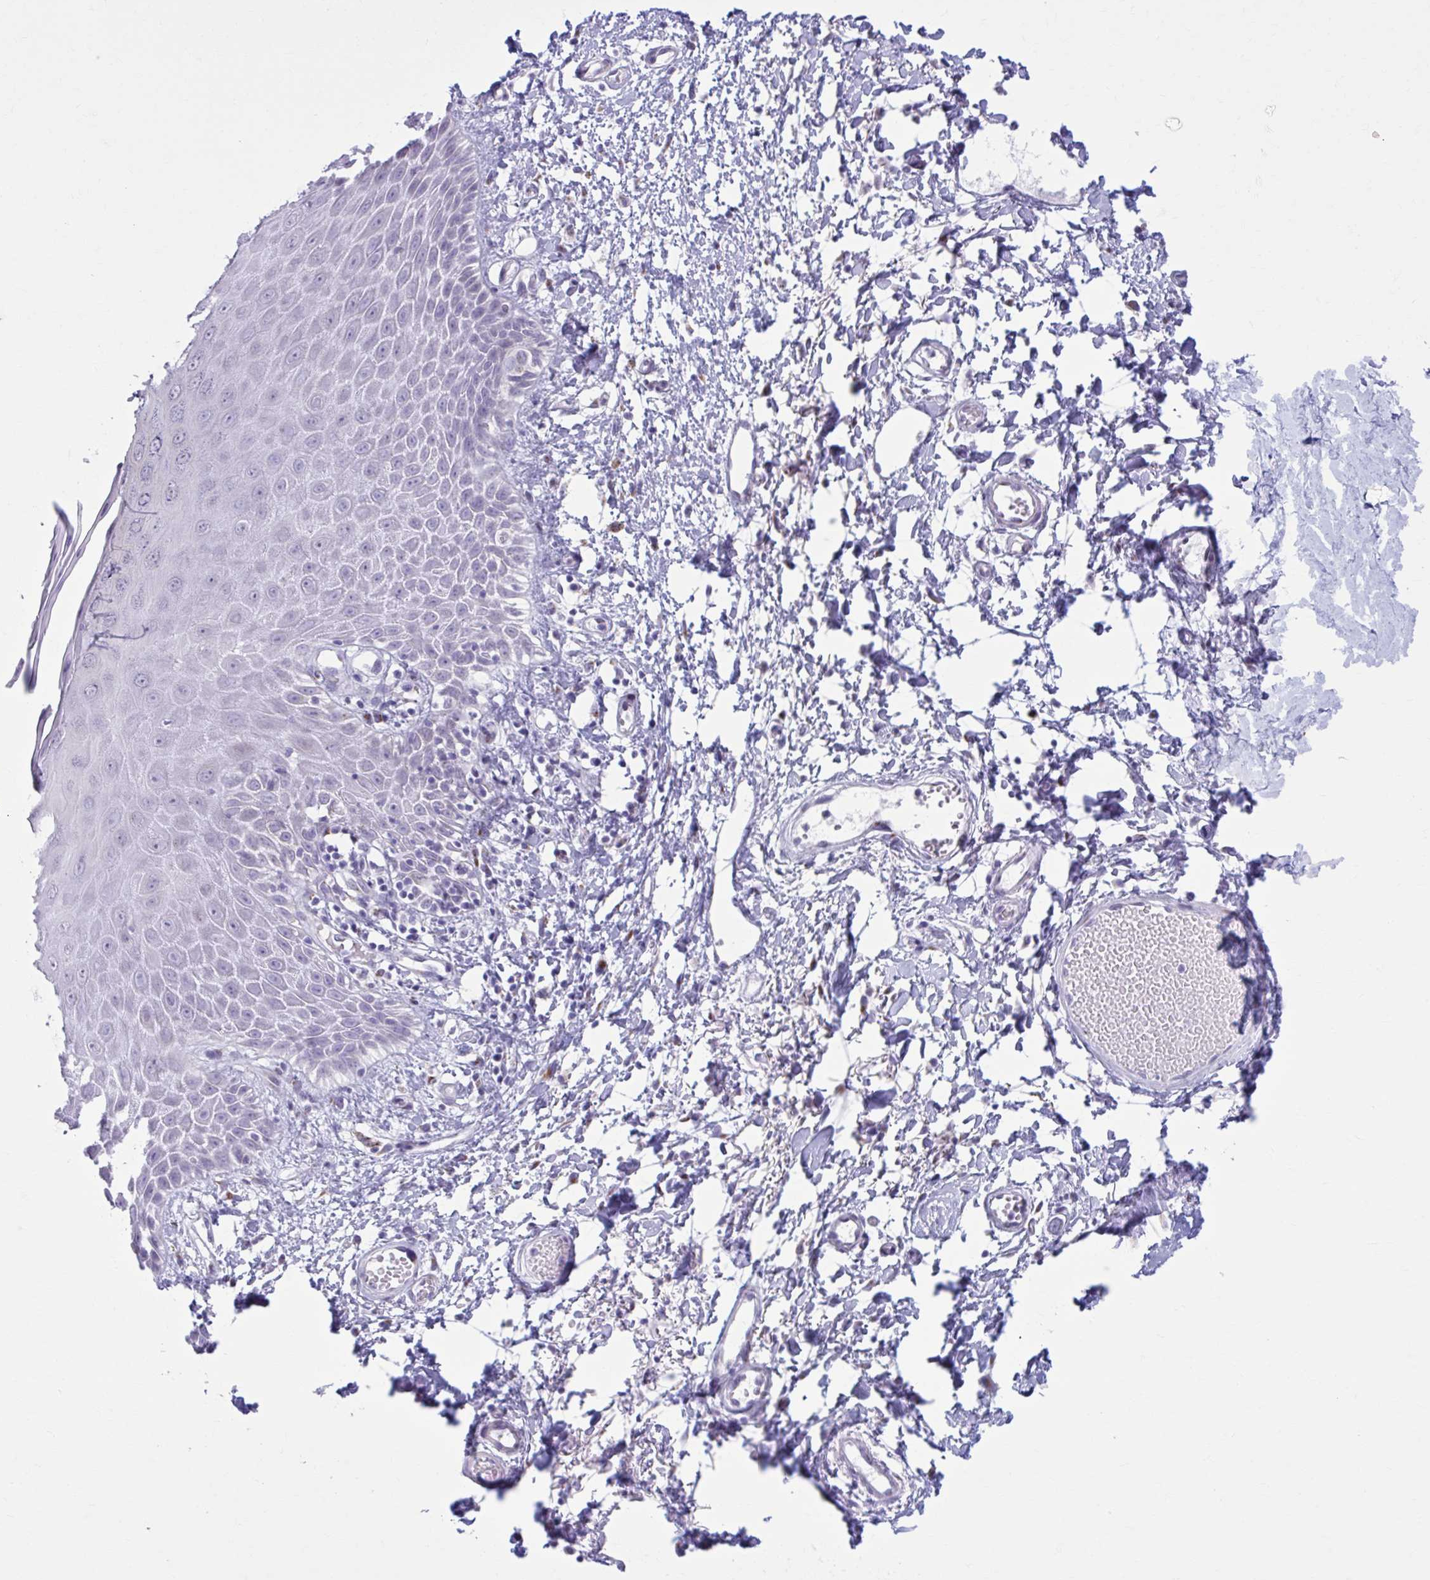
{"staining": {"intensity": "weak", "quantity": "<25%", "location": "nuclear"}, "tissue": "skin", "cell_type": "Epidermal cells", "image_type": "normal", "snomed": [{"axis": "morphology", "description": "Normal tissue, NOS"}, {"axis": "topography", "description": "Anal"}, {"axis": "topography", "description": "Peripheral nerve tissue"}], "caption": "IHC micrograph of normal skin stained for a protein (brown), which displays no staining in epidermal cells. Brightfield microscopy of immunohistochemistry (IHC) stained with DAB (3,3'-diaminobenzidine) (brown) and hematoxylin (blue), captured at high magnification.", "gene": "ZNF682", "patient": {"sex": "male", "age": 78}}